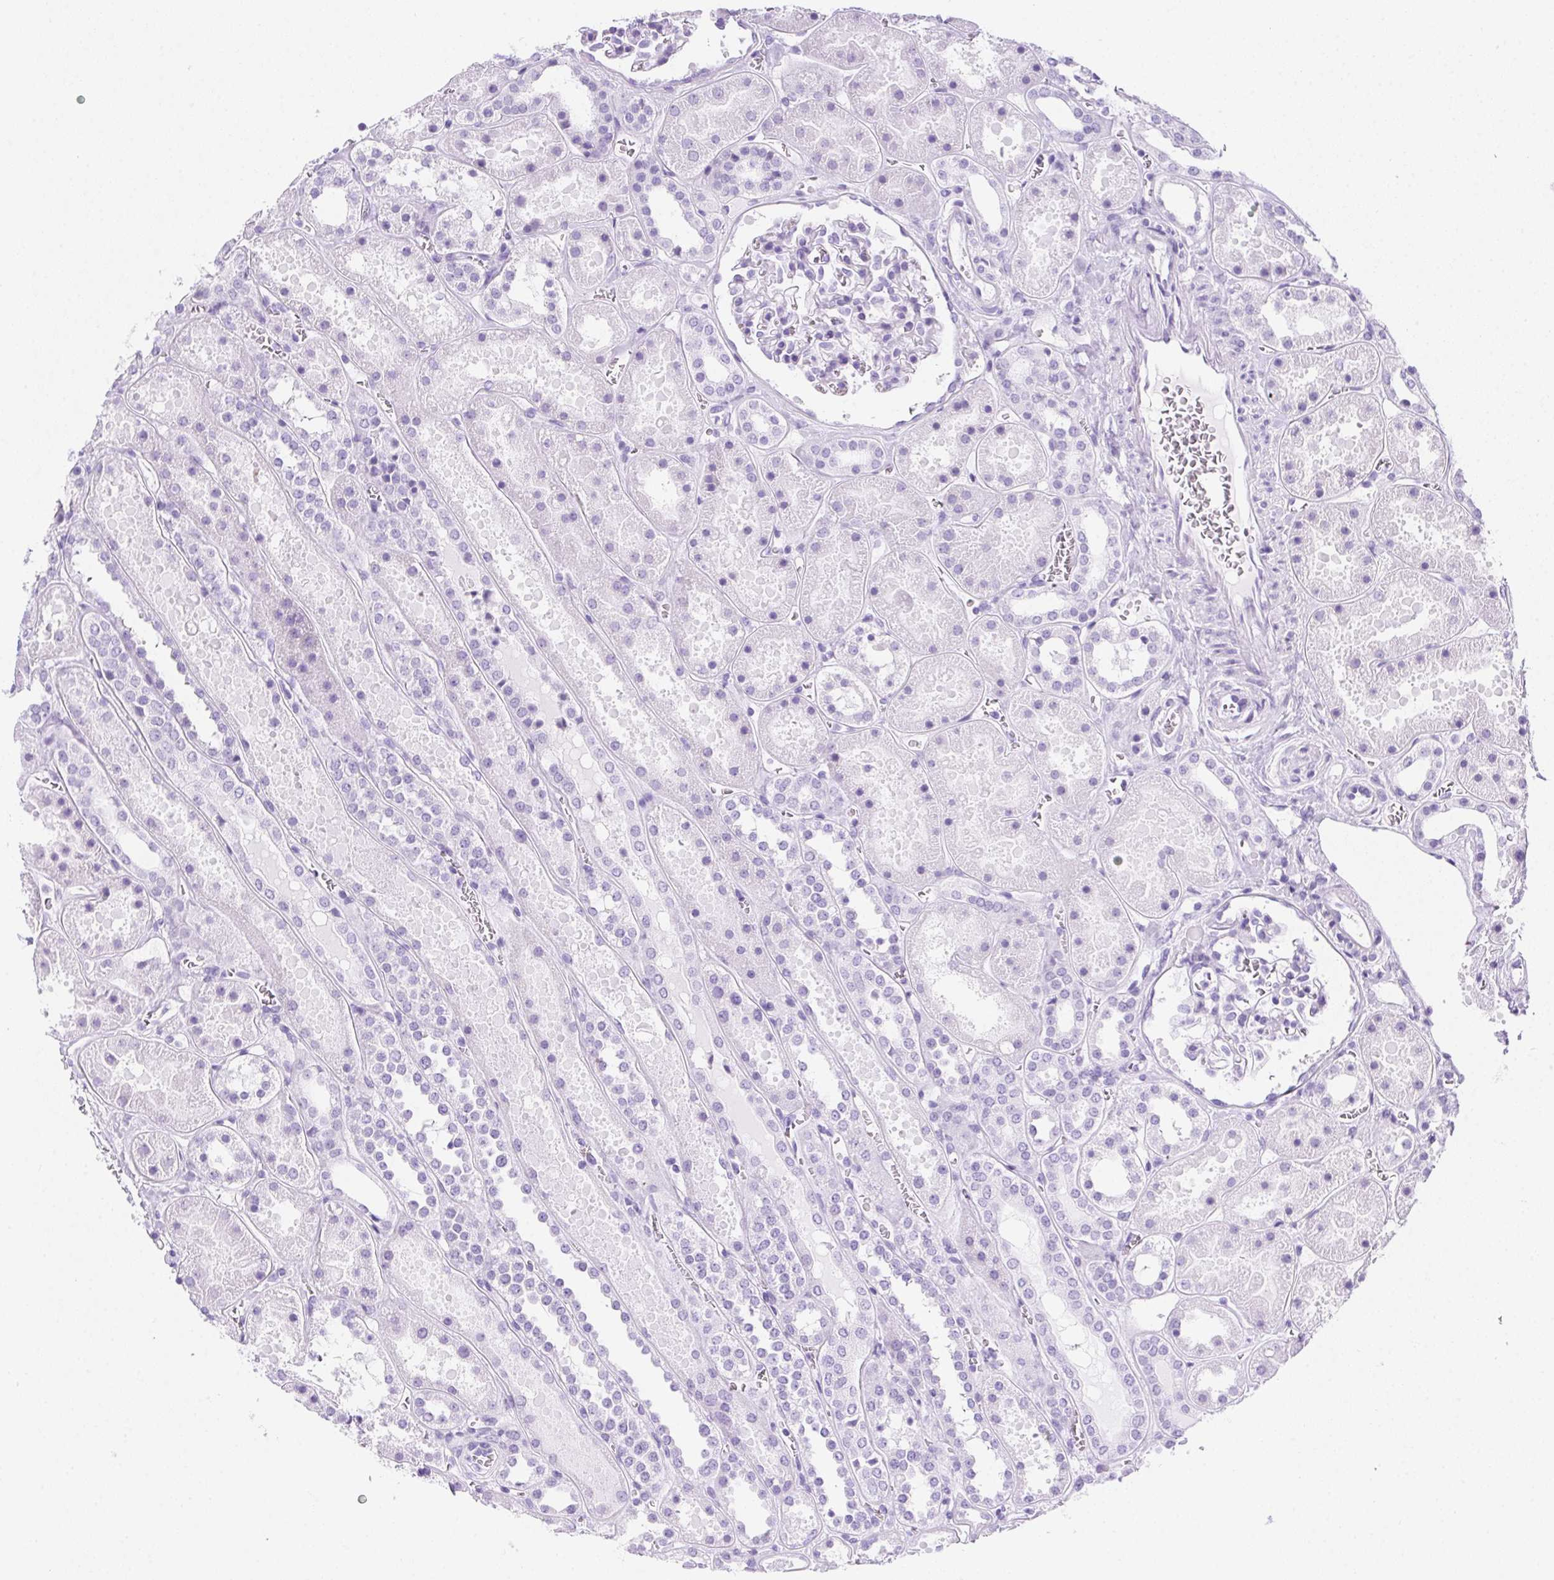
{"staining": {"intensity": "negative", "quantity": "none", "location": "none"}, "tissue": "kidney", "cell_type": "Cells in glomeruli", "image_type": "normal", "snomed": [{"axis": "morphology", "description": "Normal tissue, NOS"}, {"axis": "topography", "description": "Kidney"}], "caption": "The micrograph shows no staining of cells in glomeruli in normal kidney. The staining was performed using DAB (3,3'-diaminobenzidine) to visualize the protein expression in brown, while the nuclei were stained in blue with hematoxylin (Magnification: 20x).", "gene": "SPACA5B", "patient": {"sex": "female", "age": 41}}